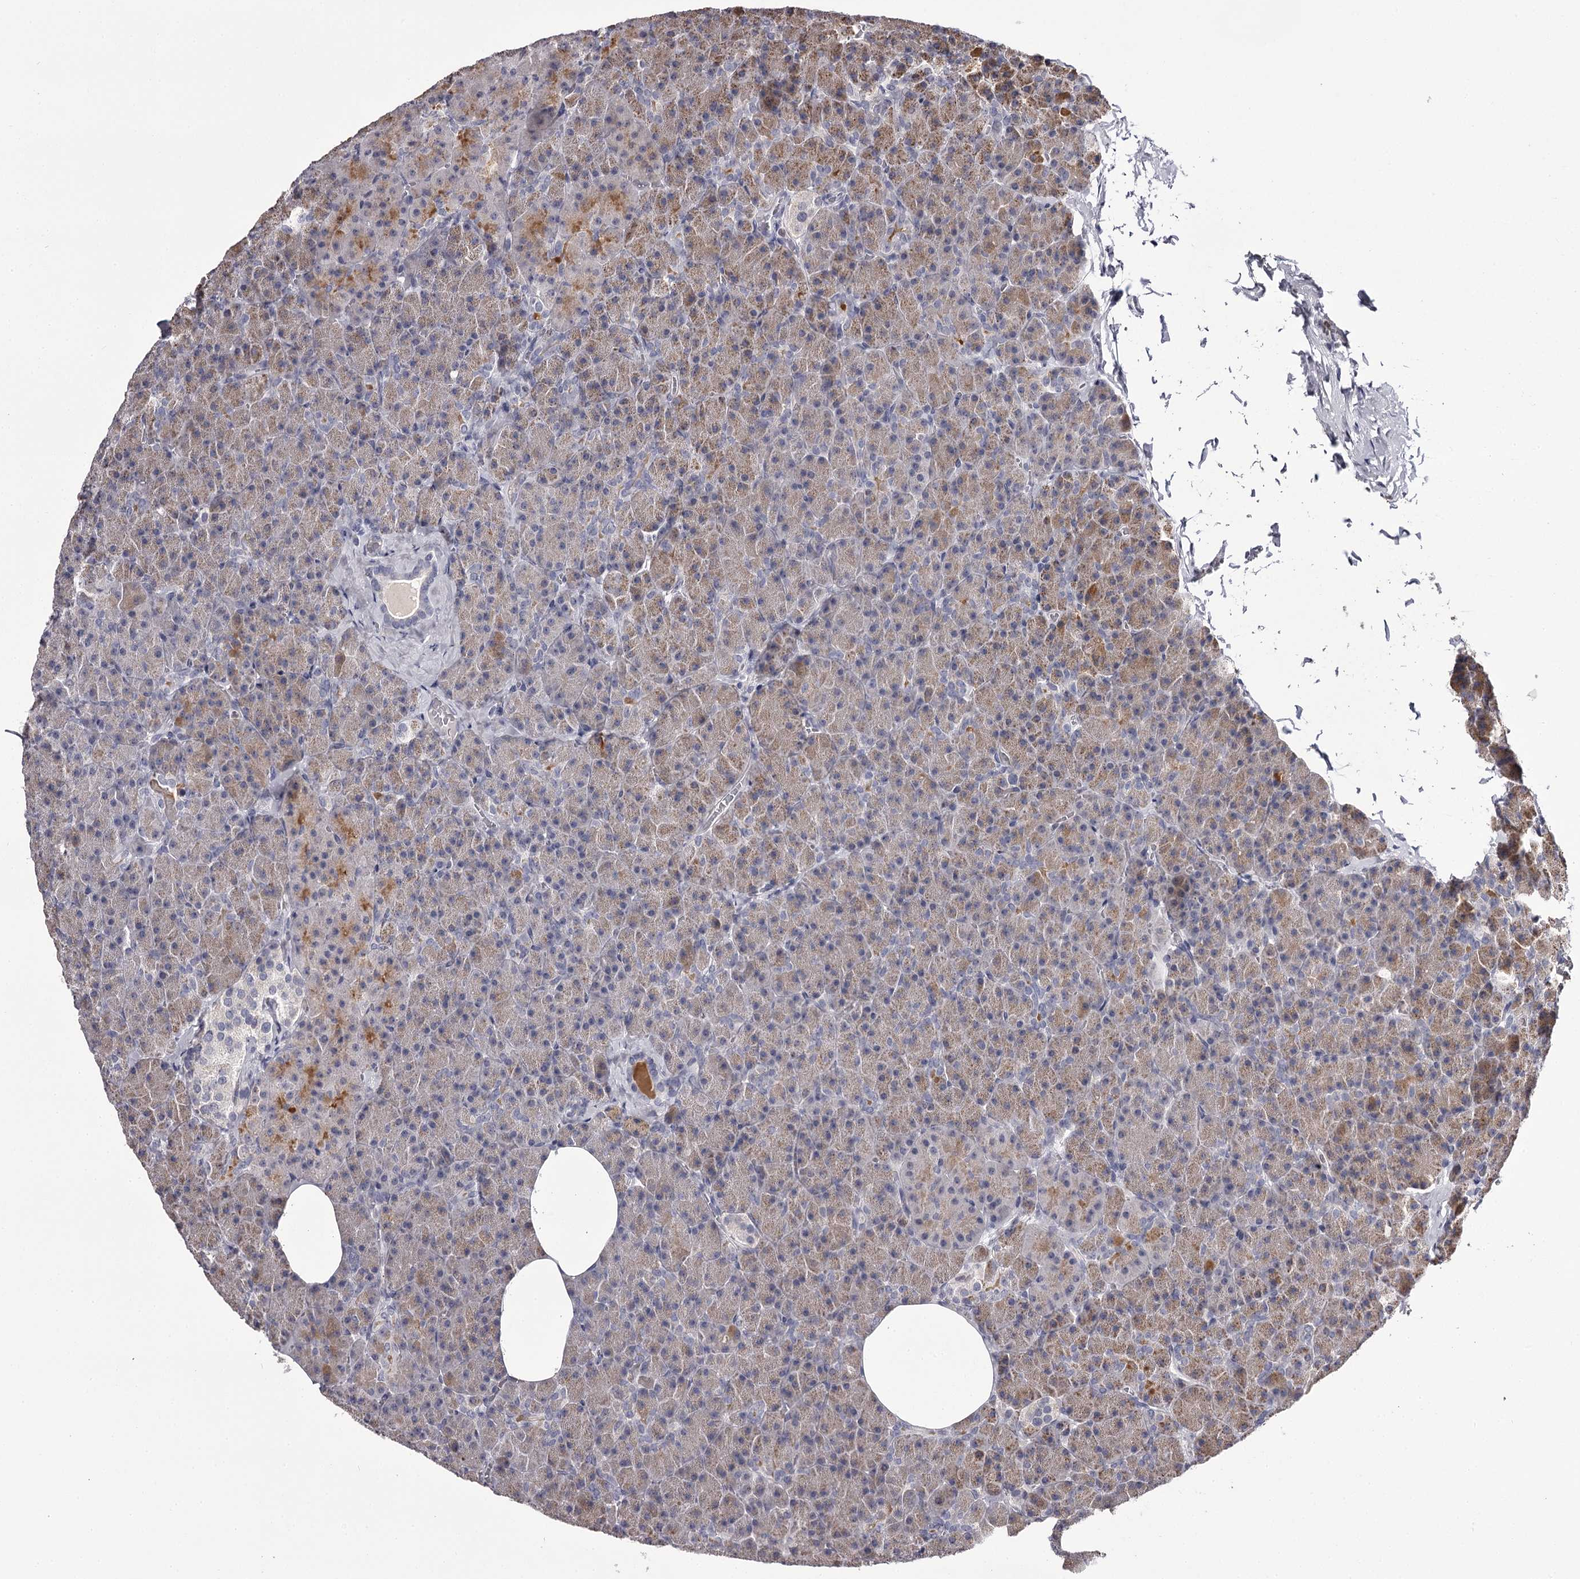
{"staining": {"intensity": "moderate", "quantity": ">75%", "location": "cytoplasmic/membranous"}, "tissue": "pancreas", "cell_type": "Exocrine glandular cells", "image_type": "normal", "snomed": [{"axis": "morphology", "description": "Normal tissue, NOS"}, {"axis": "morphology", "description": "Carcinoid, malignant, NOS"}, {"axis": "topography", "description": "Pancreas"}], "caption": "Moderate cytoplasmic/membranous staining for a protein is identified in approximately >75% of exocrine glandular cells of unremarkable pancreas using immunohistochemistry.", "gene": "SLC32A1", "patient": {"sex": "female", "age": 35}}